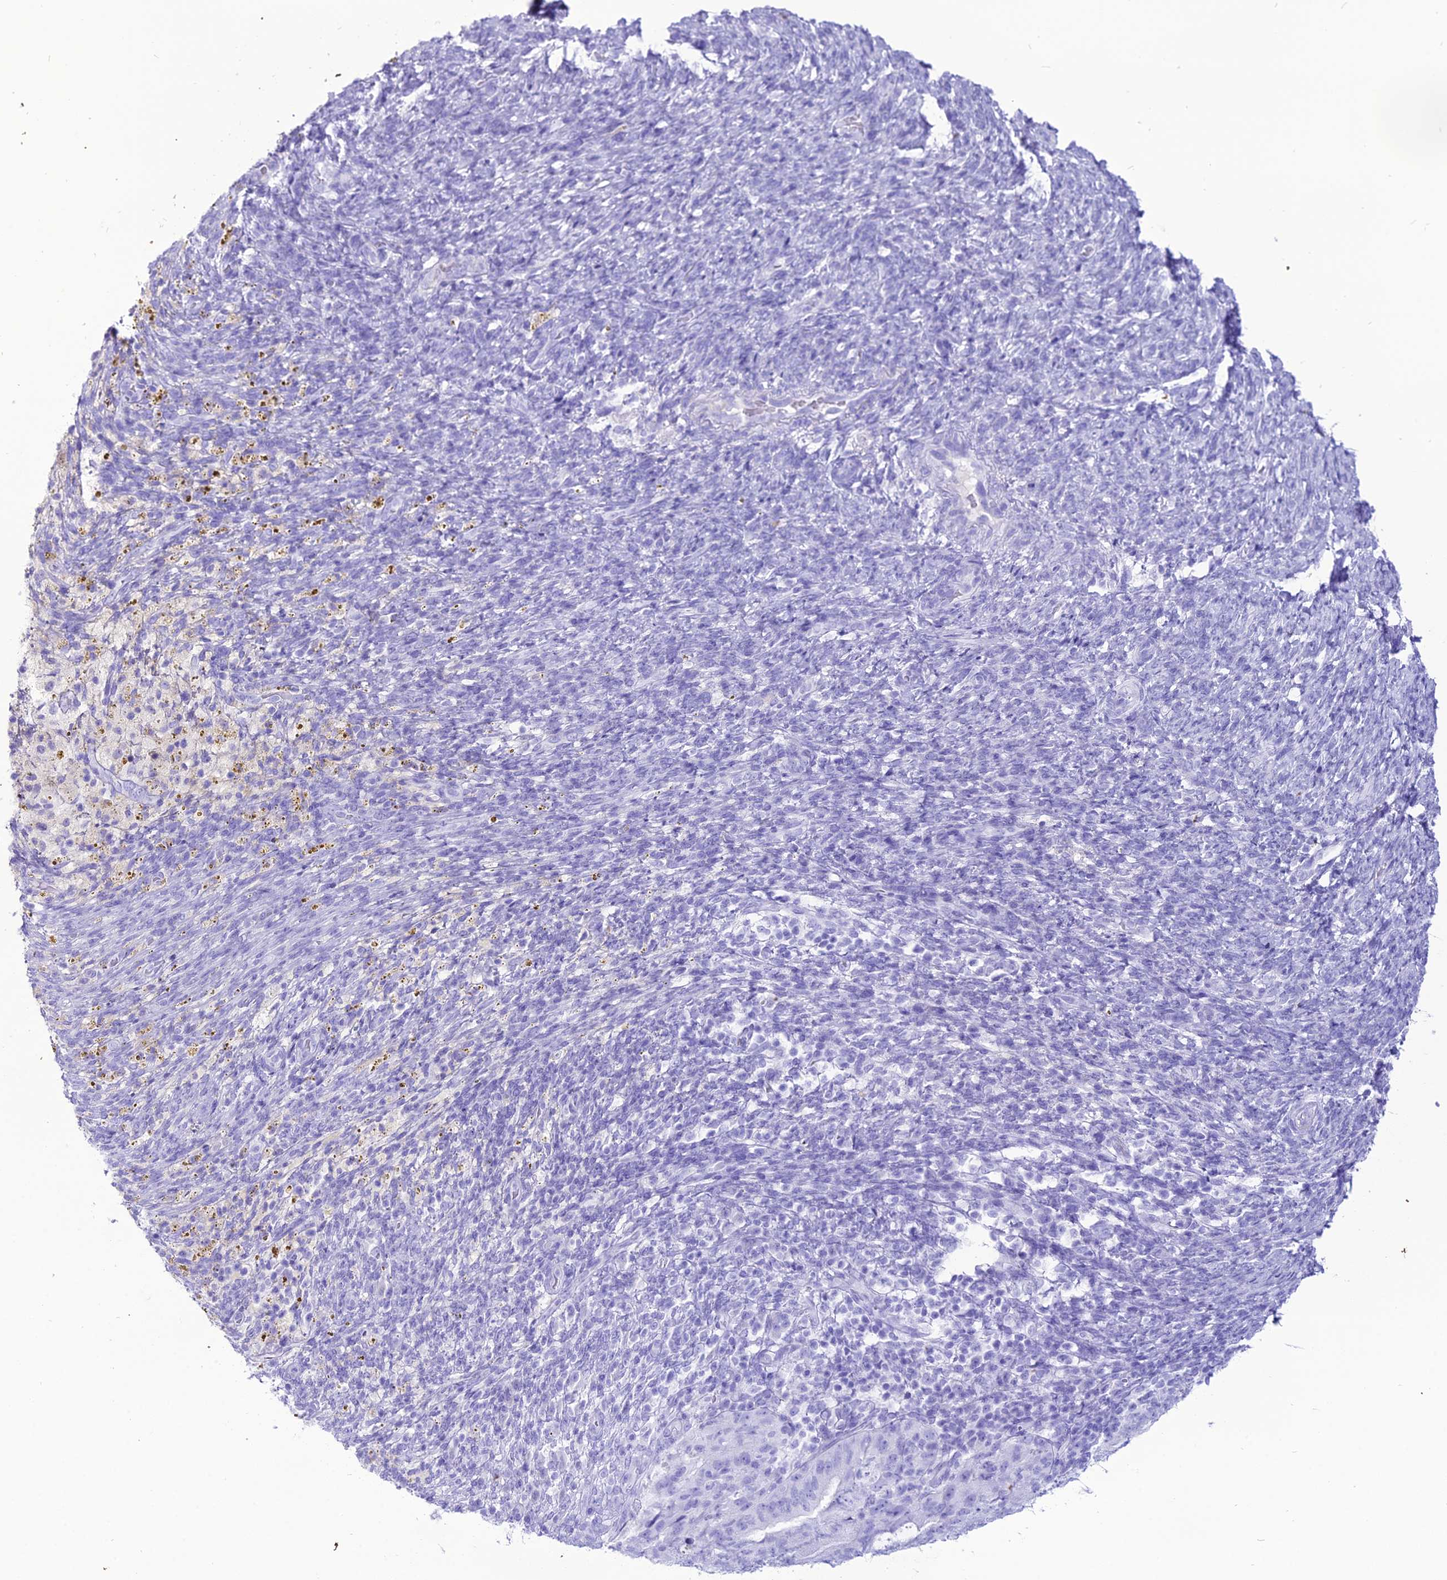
{"staining": {"intensity": "negative", "quantity": "none", "location": "none"}, "tissue": "endometrial cancer", "cell_type": "Tumor cells", "image_type": "cancer", "snomed": [{"axis": "morphology", "description": "Adenocarcinoma, NOS"}, {"axis": "topography", "description": "Endometrium"}], "caption": "Endometrial cancer (adenocarcinoma) was stained to show a protein in brown. There is no significant positivity in tumor cells. (Brightfield microscopy of DAB immunohistochemistry at high magnification).", "gene": "PNMA5", "patient": {"sex": "female", "age": 70}}